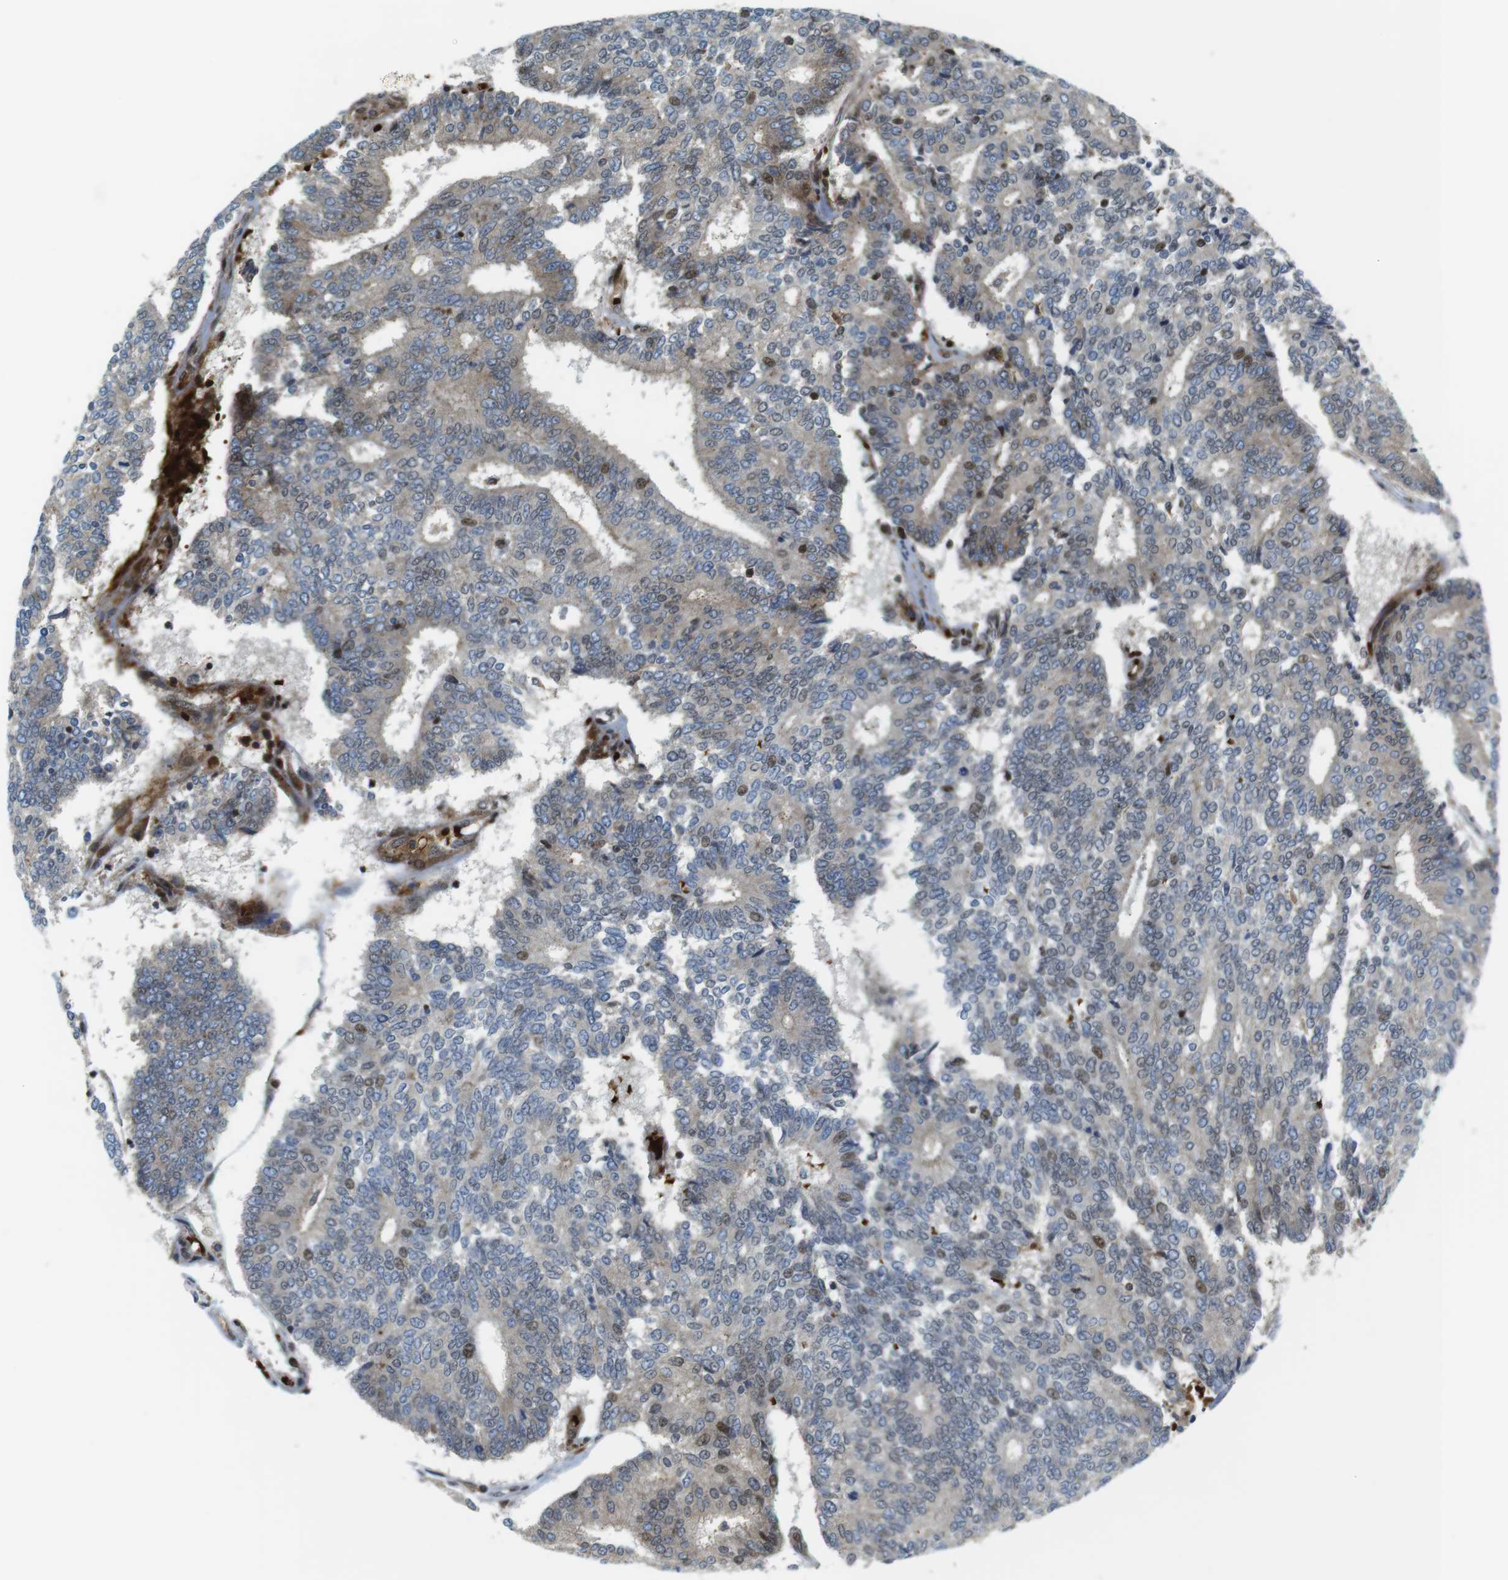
{"staining": {"intensity": "weak", "quantity": ">75%", "location": "cytoplasmic/membranous"}, "tissue": "prostate cancer", "cell_type": "Tumor cells", "image_type": "cancer", "snomed": [{"axis": "morphology", "description": "Normal tissue, NOS"}, {"axis": "morphology", "description": "Adenocarcinoma, High grade"}, {"axis": "topography", "description": "Prostate"}, {"axis": "topography", "description": "Seminal veicle"}], "caption": "Prostate cancer (adenocarcinoma (high-grade)) tissue reveals weak cytoplasmic/membranous staining in approximately >75% of tumor cells, visualized by immunohistochemistry.", "gene": "CUL7", "patient": {"sex": "male", "age": 55}}